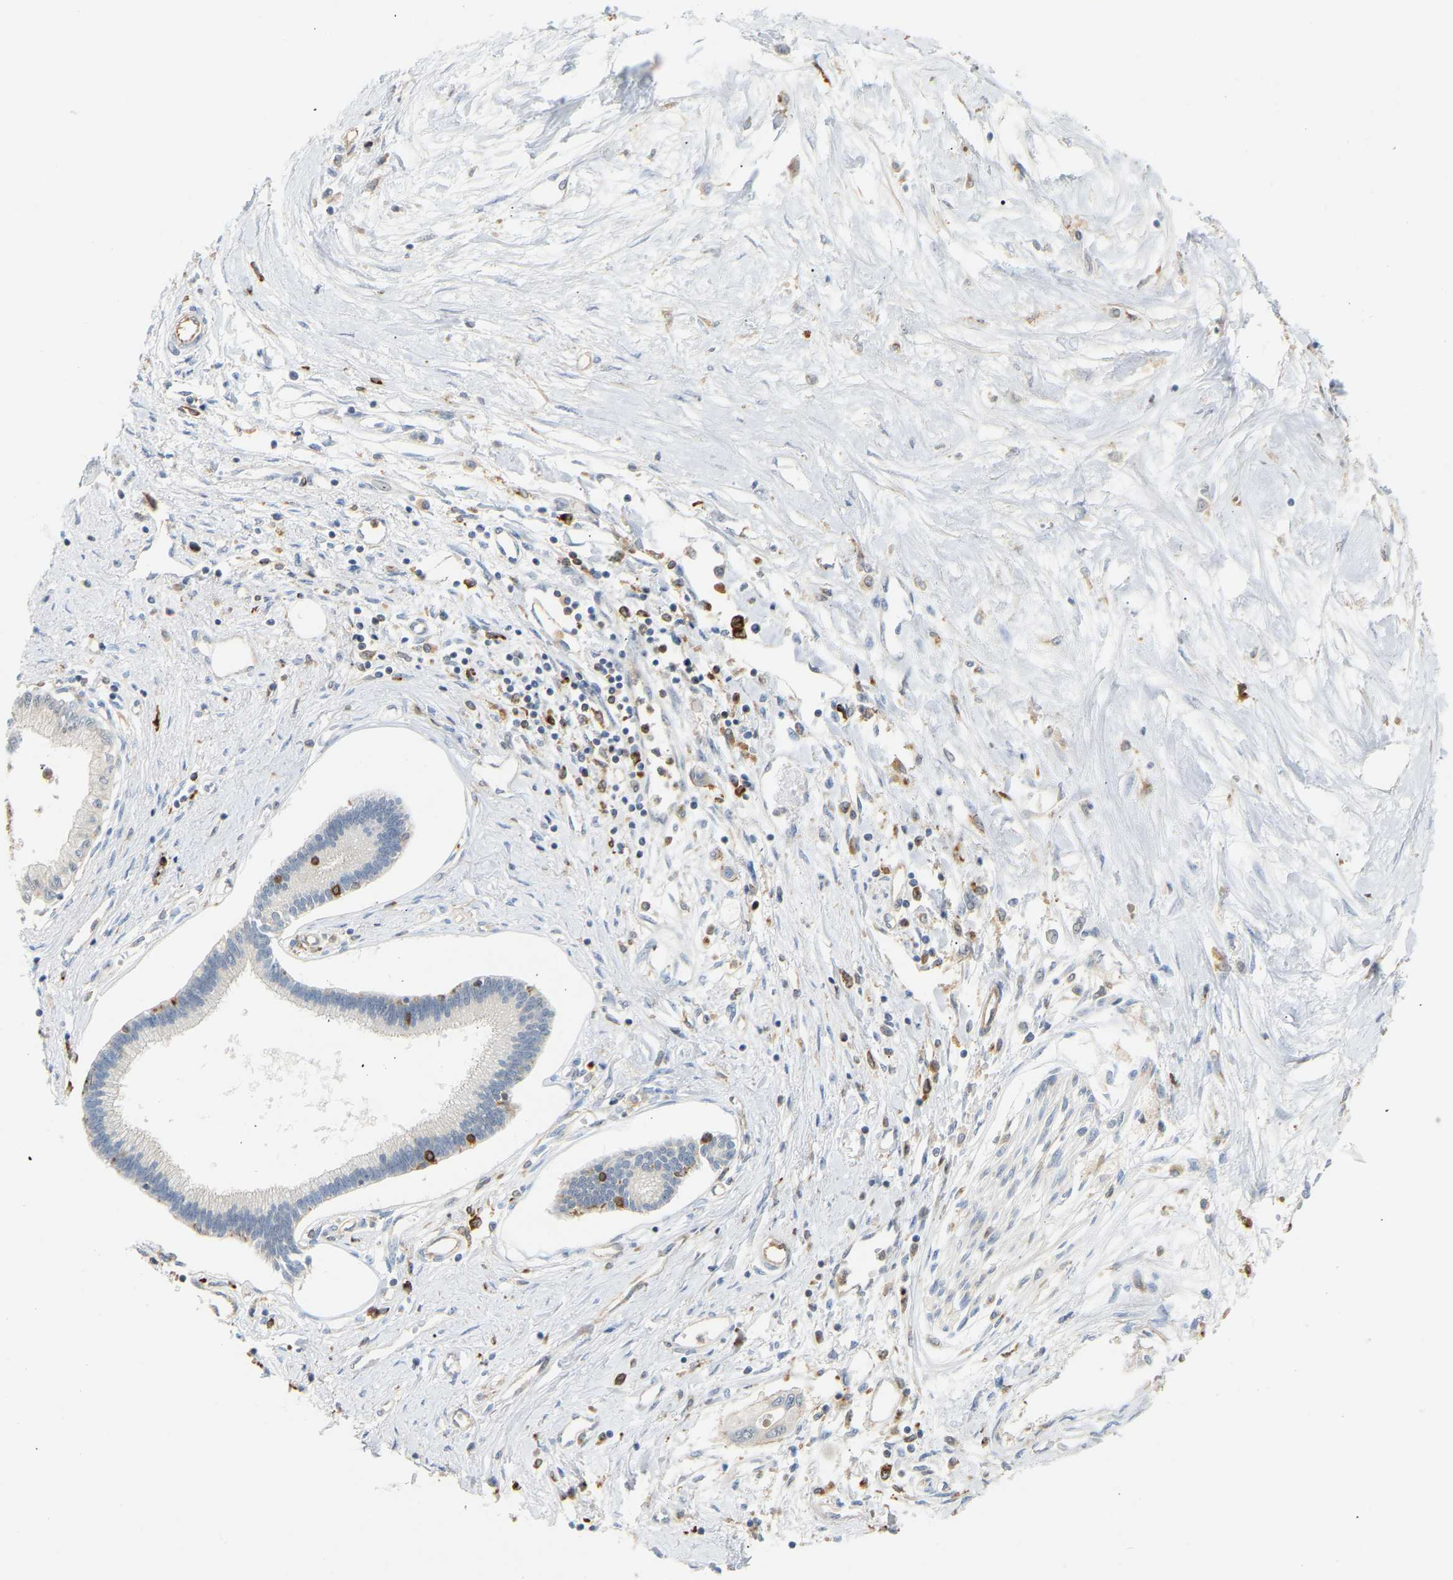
{"staining": {"intensity": "negative", "quantity": "none", "location": "none"}, "tissue": "pancreatic cancer", "cell_type": "Tumor cells", "image_type": "cancer", "snomed": [{"axis": "morphology", "description": "Adenocarcinoma, NOS"}, {"axis": "topography", "description": "Pancreas"}], "caption": "Immunohistochemistry of pancreatic adenocarcinoma shows no positivity in tumor cells.", "gene": "PLCG2", "patient": {"sex": "female", "age": 77}}